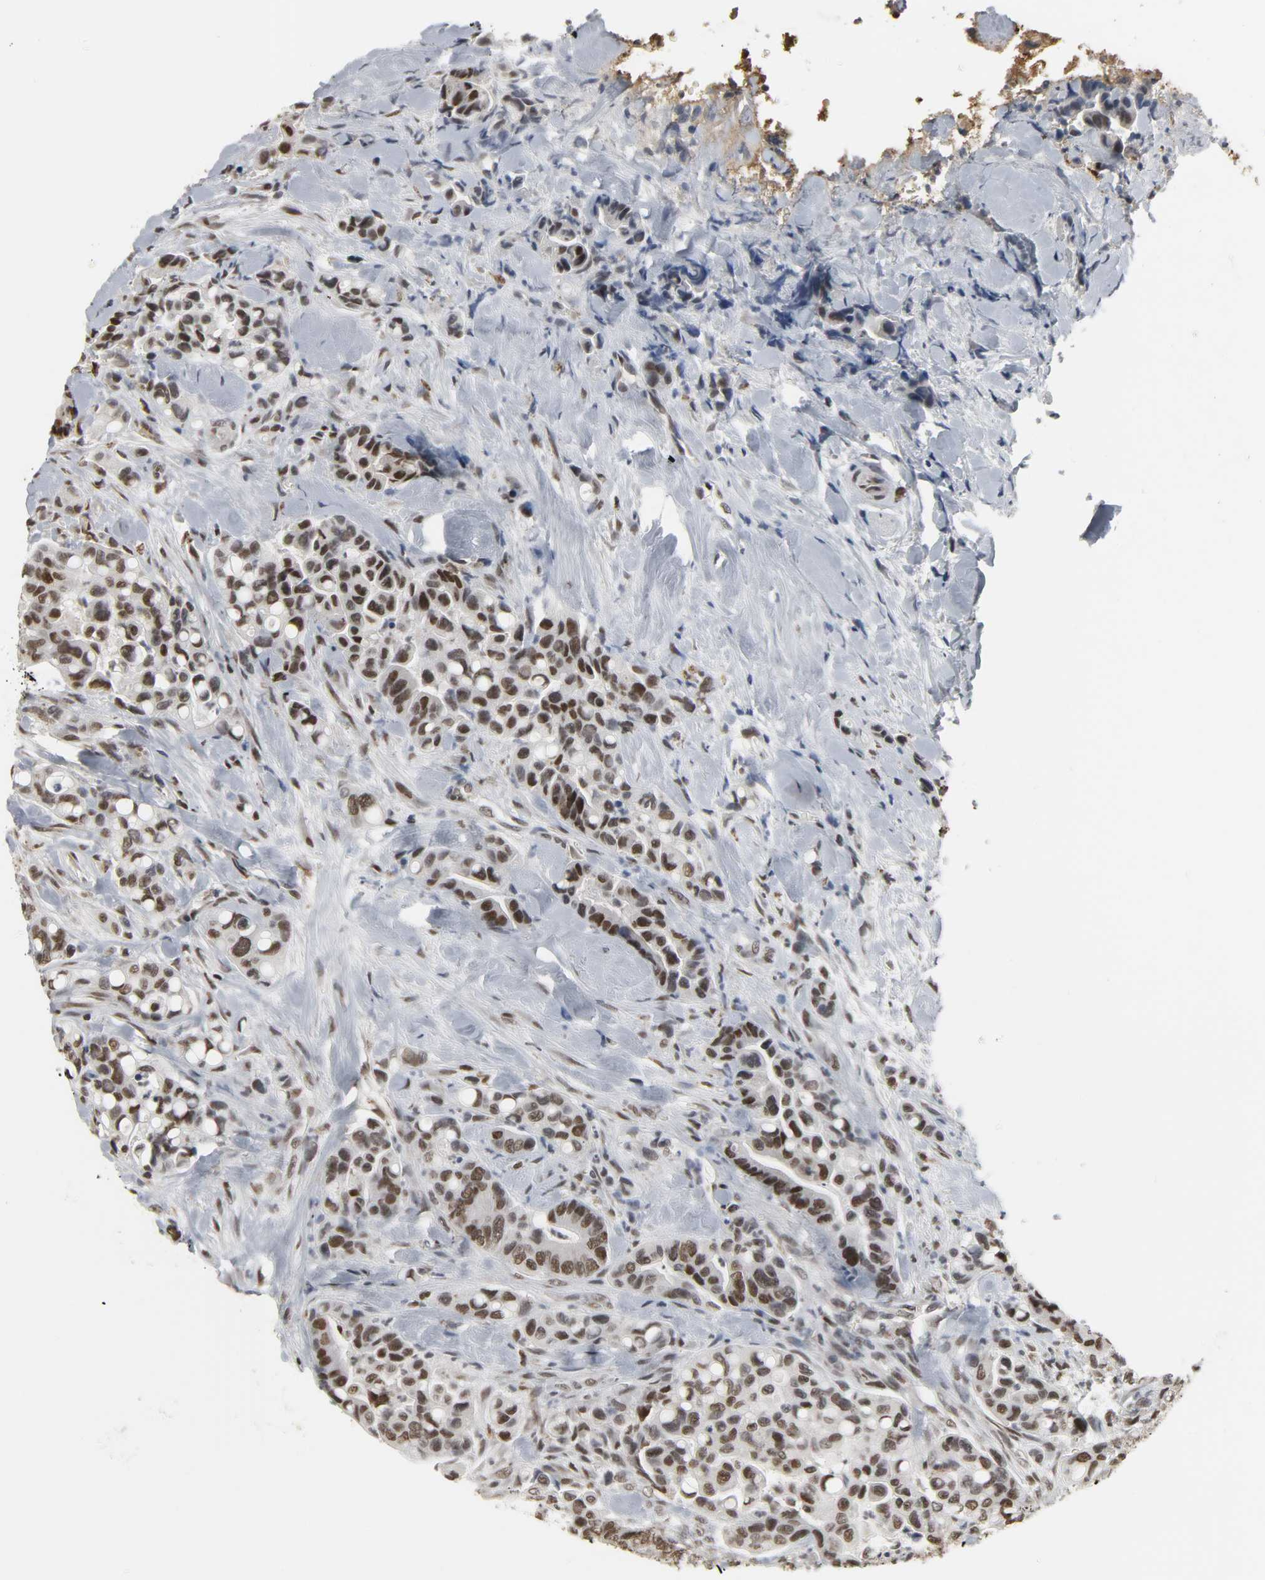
{"staining": {"intensity": "moderate", "quantity": ">75%", "location": "nuclear"}, "tissue": "colorectal cancer", "cell_type": "Tumor cells", "image_type": "cancer", "snomed": [{"axis": "morphology", "description": "Normal tissue, NOS"}, {"axis": "morphology", "description": "Adenocarcinoma, NOS"}, {"axis": "topography", "description": "Colon"}], "caption": "Immunohistochemistry image of neoplastic tissue: adenocarcinoma (colorectal) stained using immunohistochemistry displays medium levels of moderate protein expression localized specifically in the nuclear of tumor cells, appearing as a nuclear brown color.", "gene": "DAZAP1", "patient": {"sex": "male", "age": 82}}